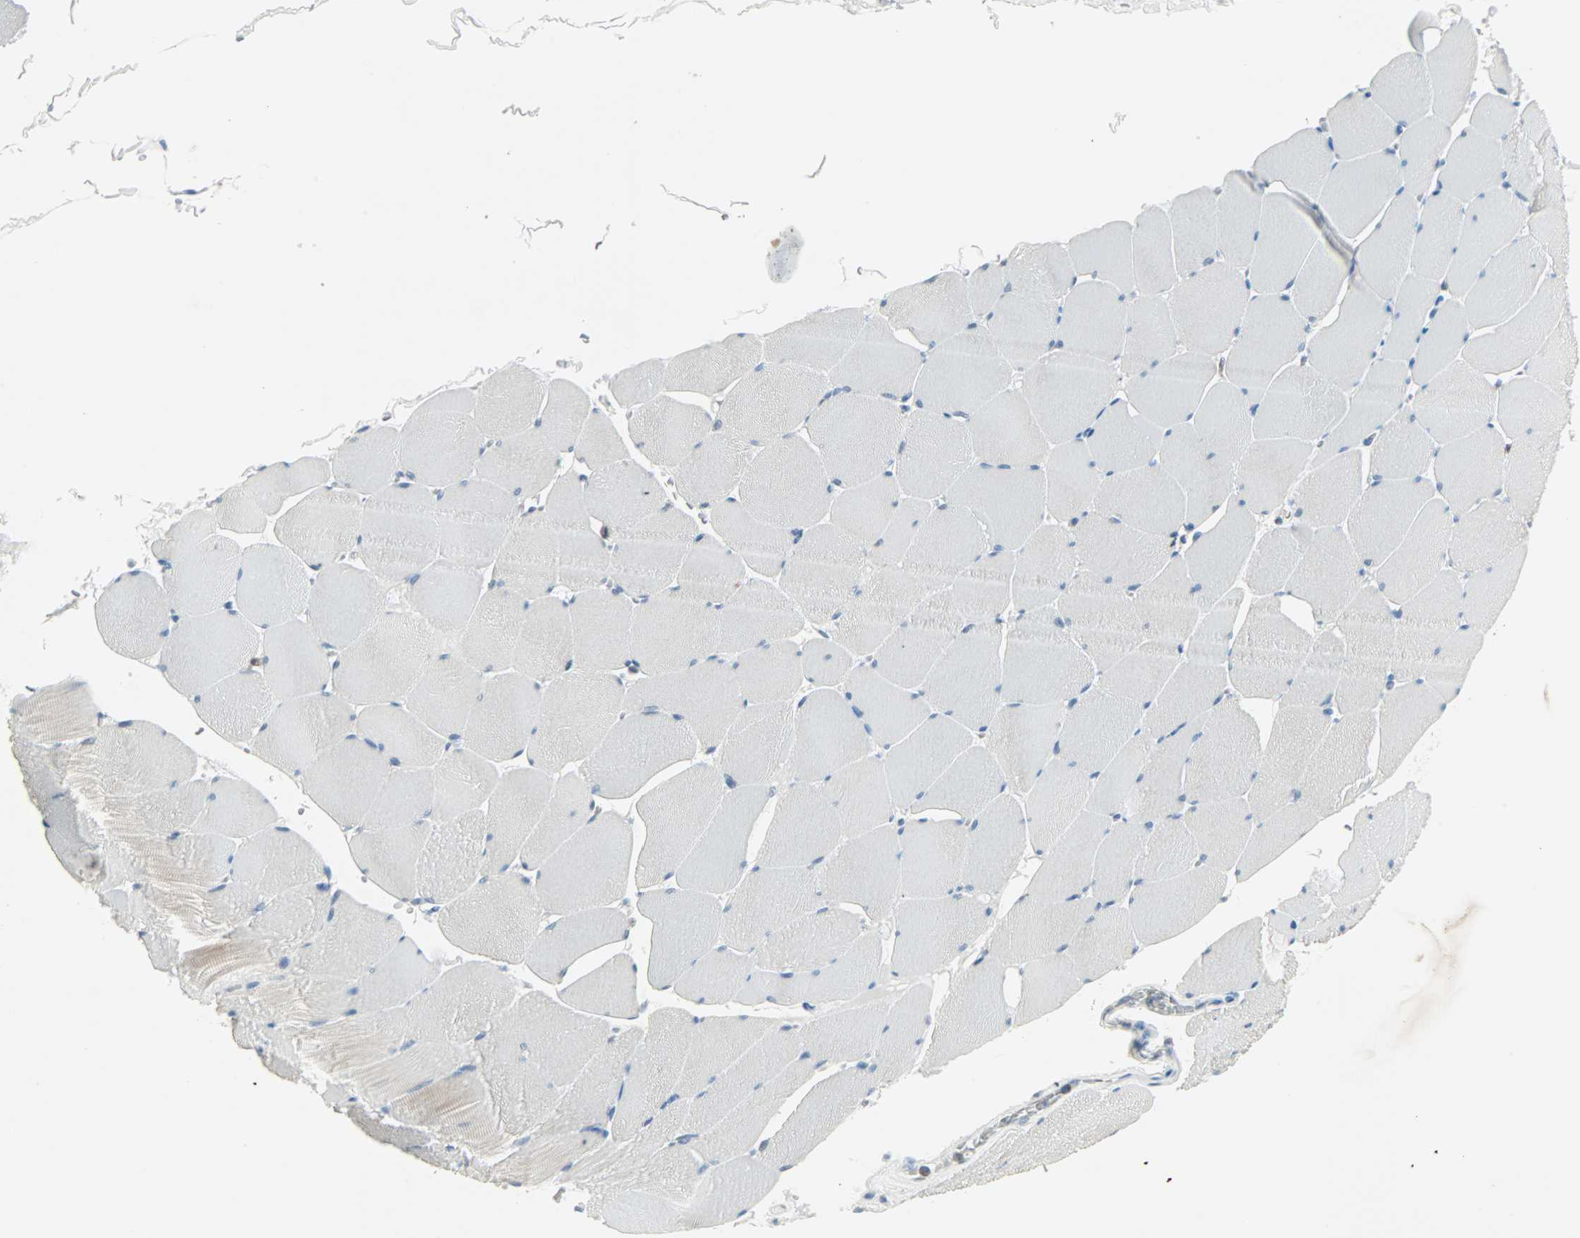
{"staining": {"intensity": "negative", "quantity": "none", "location": "none"}, "tissue": "skeletal muscle", "cell_type": "Myocytes", "image_type": "normal", "snomed": [{"axis": "morphology", "description": "Normal tissue, NOS"}, {"axis": "topography", "description": "Skeletal muscle"}], "caption": "IHC photomicrograph of benign human skeletal muscle stained for a protein (brown), which exhibits no positivity in myocytes. (Stains: DAB (3,3'-diaminobenzidine) immunohistochemistry with hematoxylin counter stain, Microscopy: brightfield microscopy at high magnification).", "gene": "SMIM8", "patient": {"sex": "male", "age": 62}}